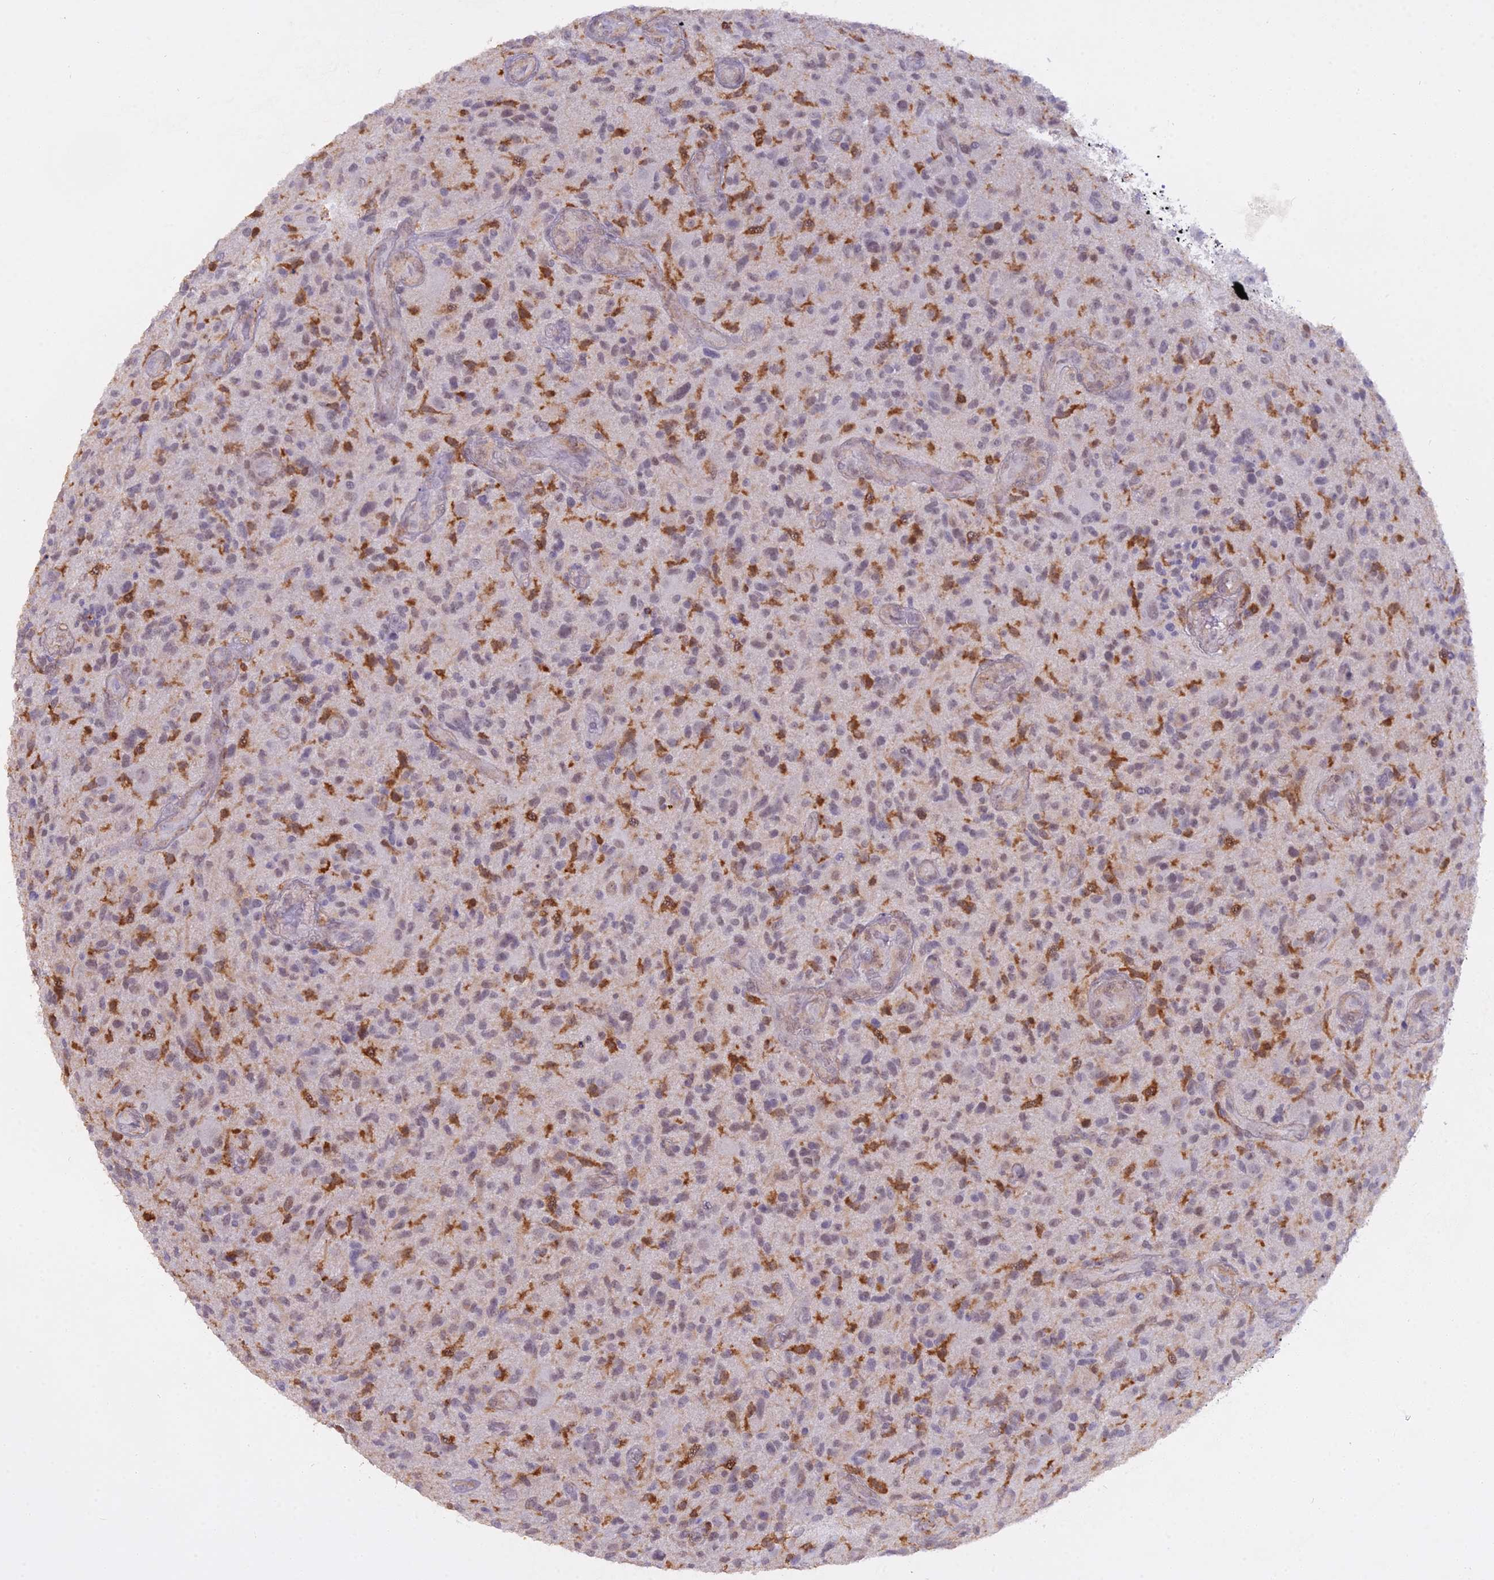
{"staining": {"intensity": "moderate", "quantity": "<25%", "location": "cytoplasmic/membranous,nuclear"}, "tissue": "glioma", "cell_type": "Tumor cells", "image_type": "cancer", "snomed": [{"axis": "morphology", "description": "Glioma, malignant, High grade"}, {"axis": "topography", "description": "Brain"}], "caption": "IHC micrograph of neoplastic tissue: high-grade glioma (malignant) stained using immunohistochemistry (IHC) demonstrates low levels of moderate protein expression localized specifically in the cytoplasmic/membranous and nuclear of tumor cells, appearing as a cytoplasmic/membranous and nuclear brown color.", "gene": "BLNK", "patient": {"sex": "male", "age": 47}}